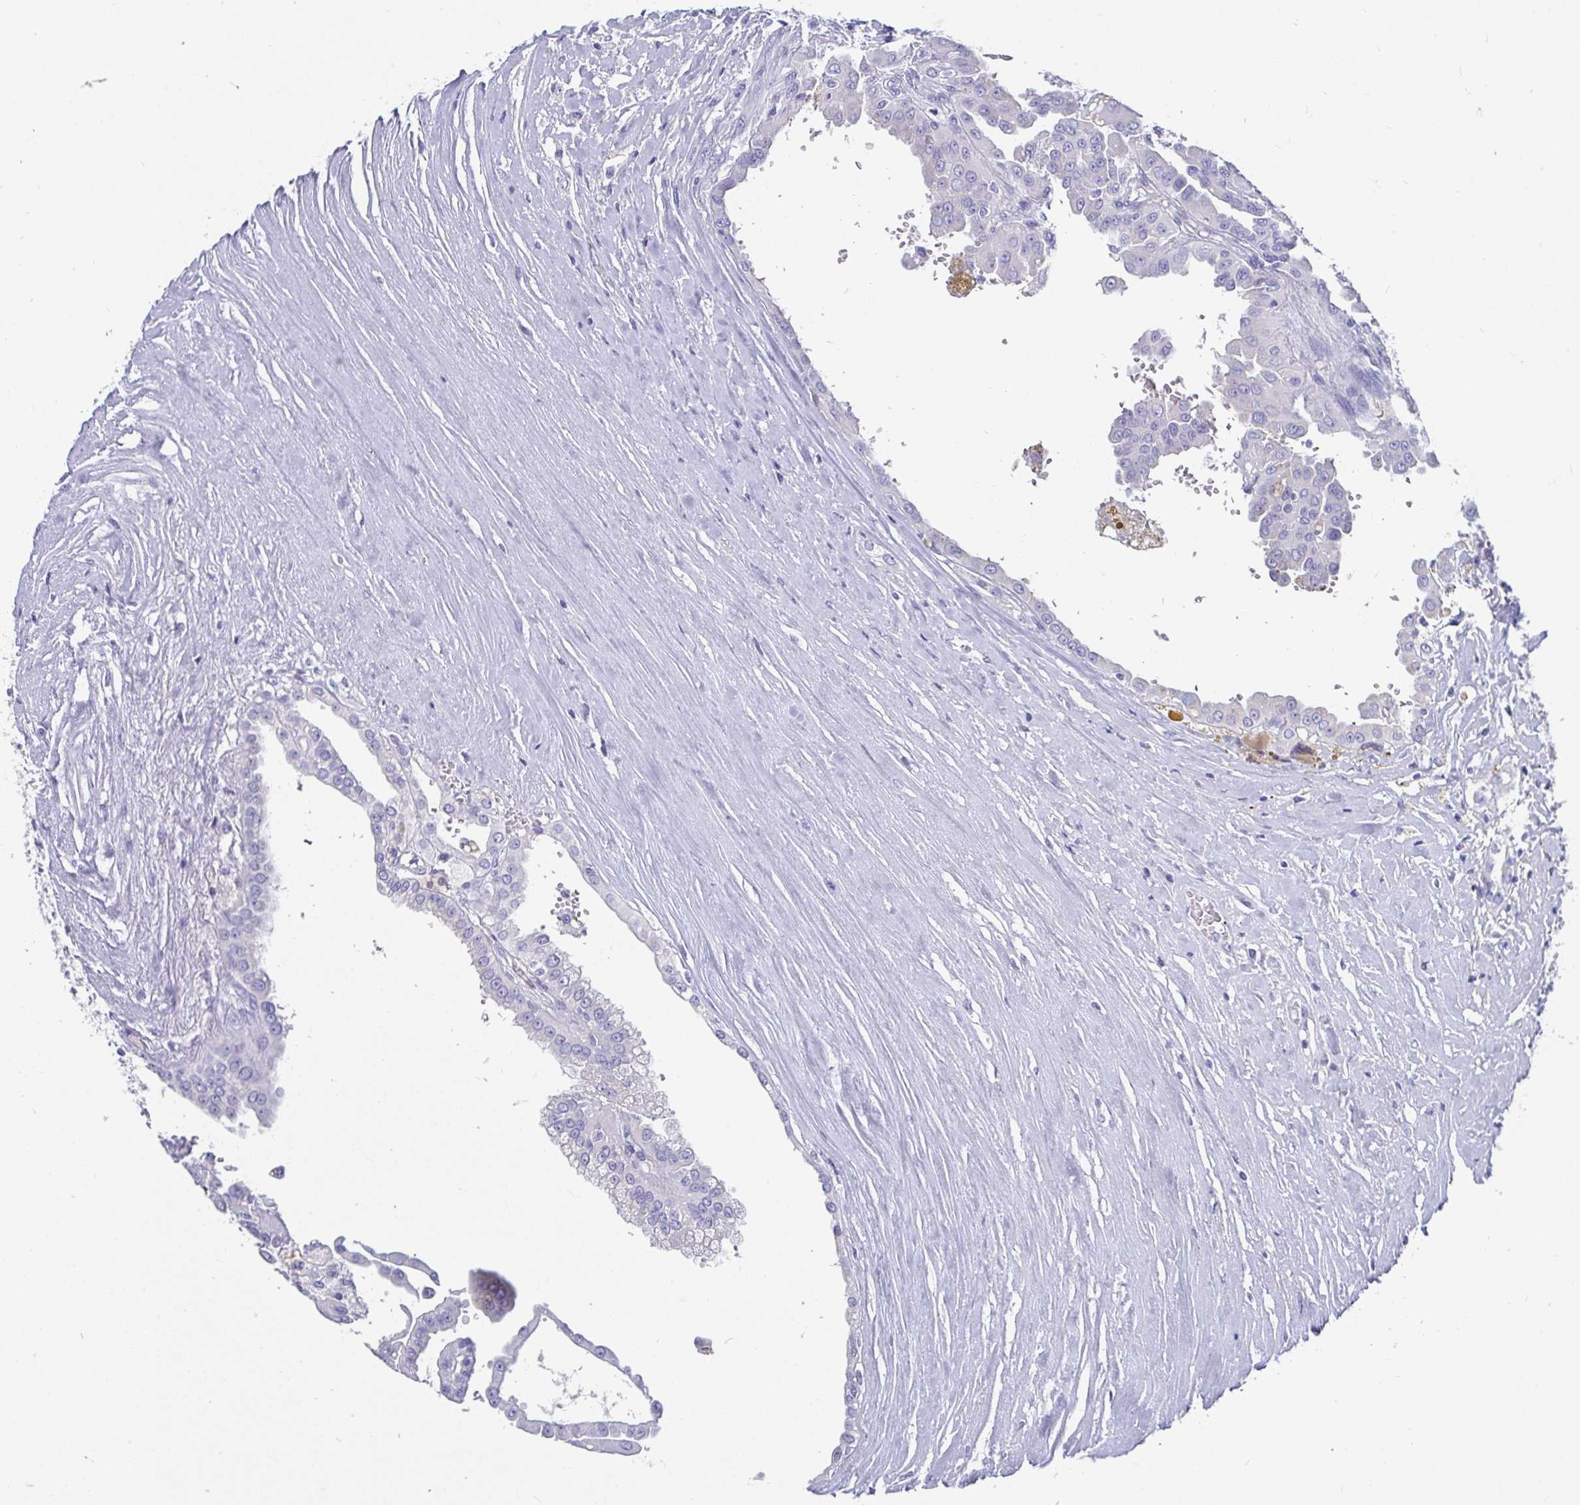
{"staining": {"intensity": "negative", "quantity": "none", "location": "none"}, "tissue": "renal cancer", "cell_type": "Tumor cells", "image_type": "cancer", "snomed": [{"axis": "morphology", "description": "Adenocarcinoma, NOS"}, {"axis": "topography", "description": "Kidney"}], "caption": "Histopathology image shows no significant protein expression in tumor cells of renal adenocarcinoma. Brightfield microscopy of immunohistochemistry stained with DAB (3,3'-diaminobenzidine) (brown) and hematoxylin (blue), captured at high magnification.", "gene": "ZPBP2", "patient": {"sex": "male", "age": 58}}